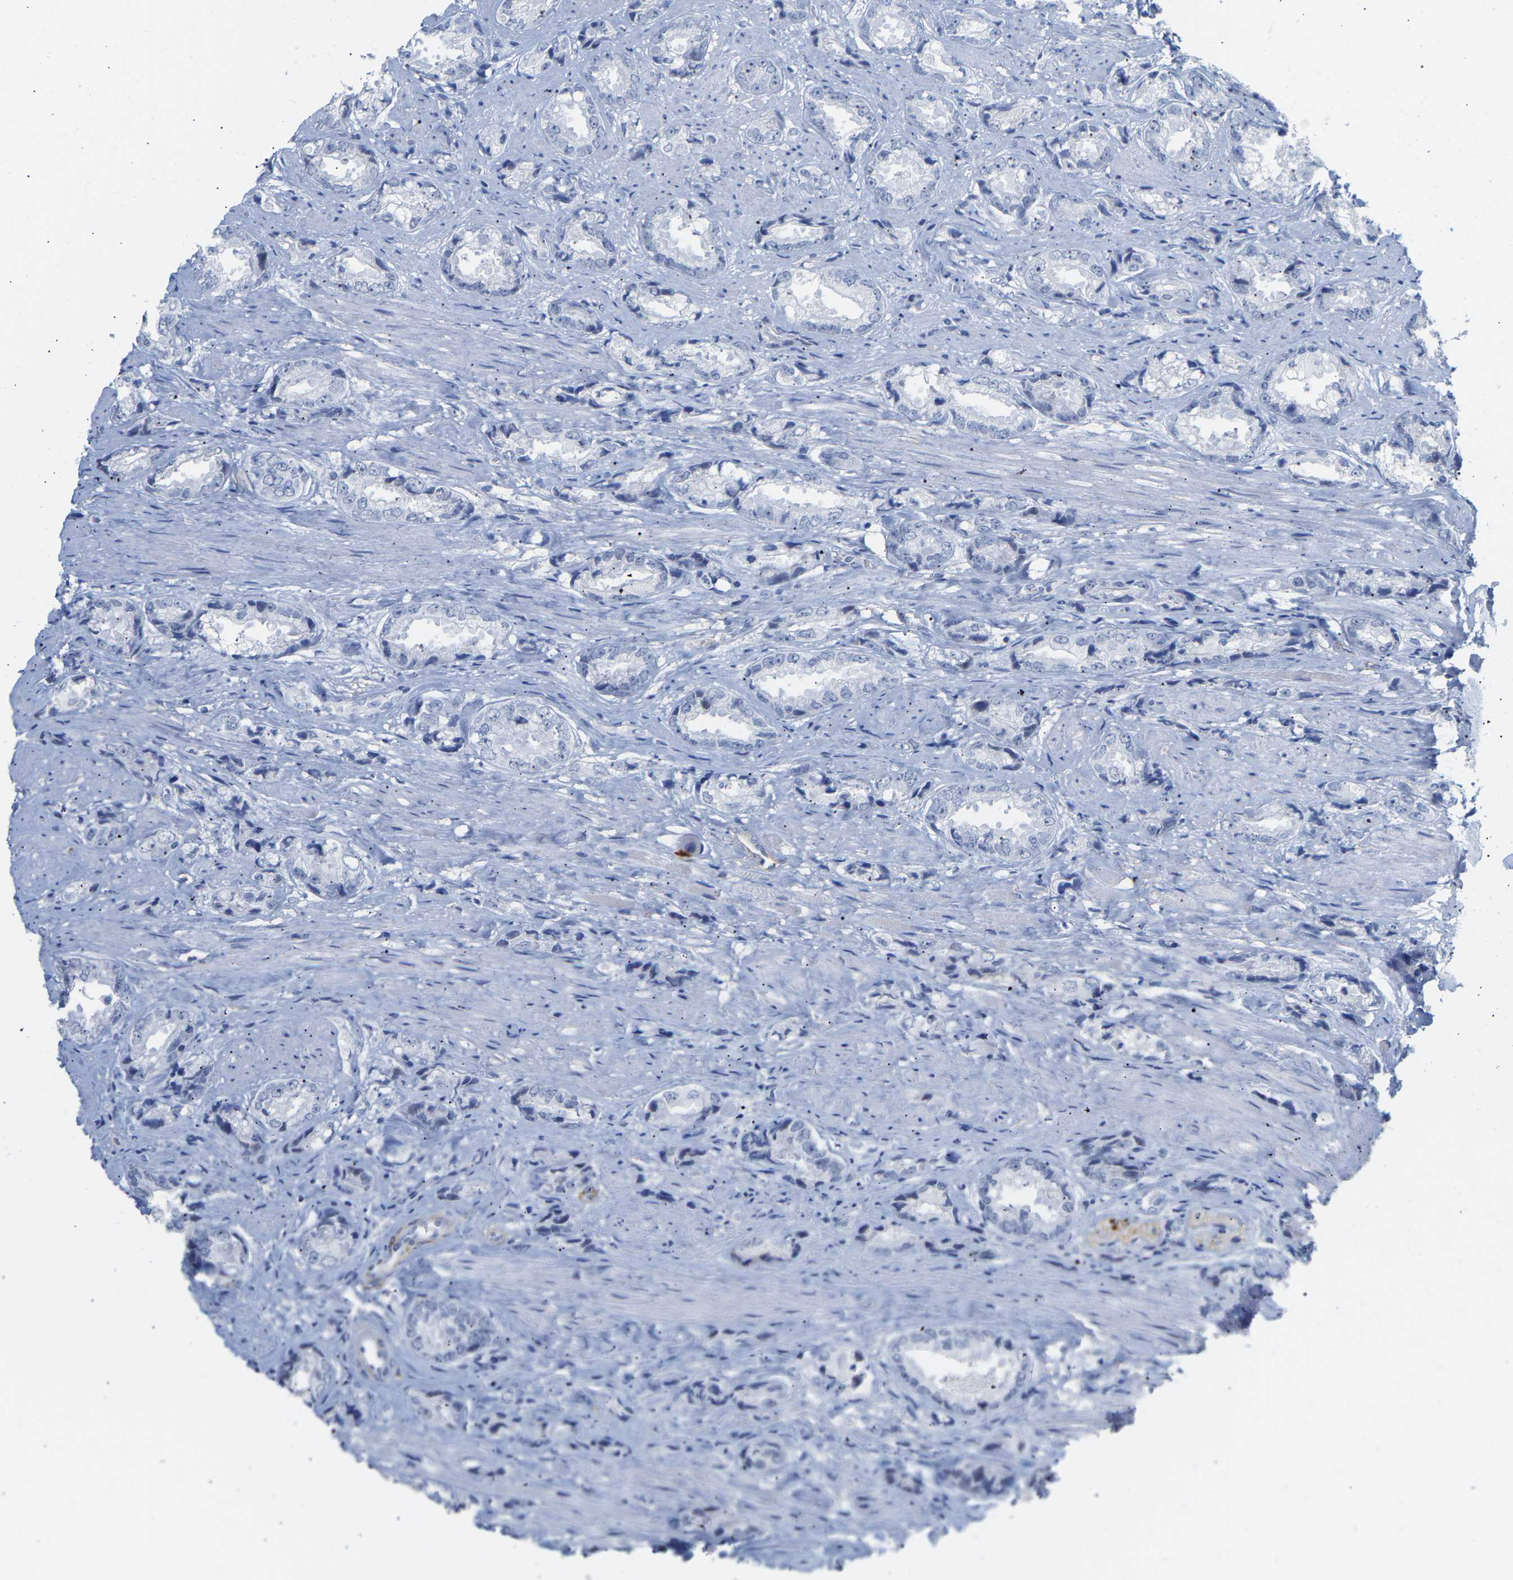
{"staining": {"intensity": "negative", "quantity": "none", "location": "none"}, "tissue": "prostate cancer", "cell_type": "Tumor cells", "image_type": "cancer", "snomed": [{"axis": "morphology", "description": "Adenocarcinoma, High grade"}, {"axis": "topography", "description": "Prostate"}], "caption": "High-grade adenocarcinoma (prostate) was stained to show a protein in brown. There is no significant positivity in tumor cells. (Brightfield microscopy of DAB immunohistochemistry at high magnification).", "gene": "AMPH", "patient": {"sex": "male", "age": 61}}